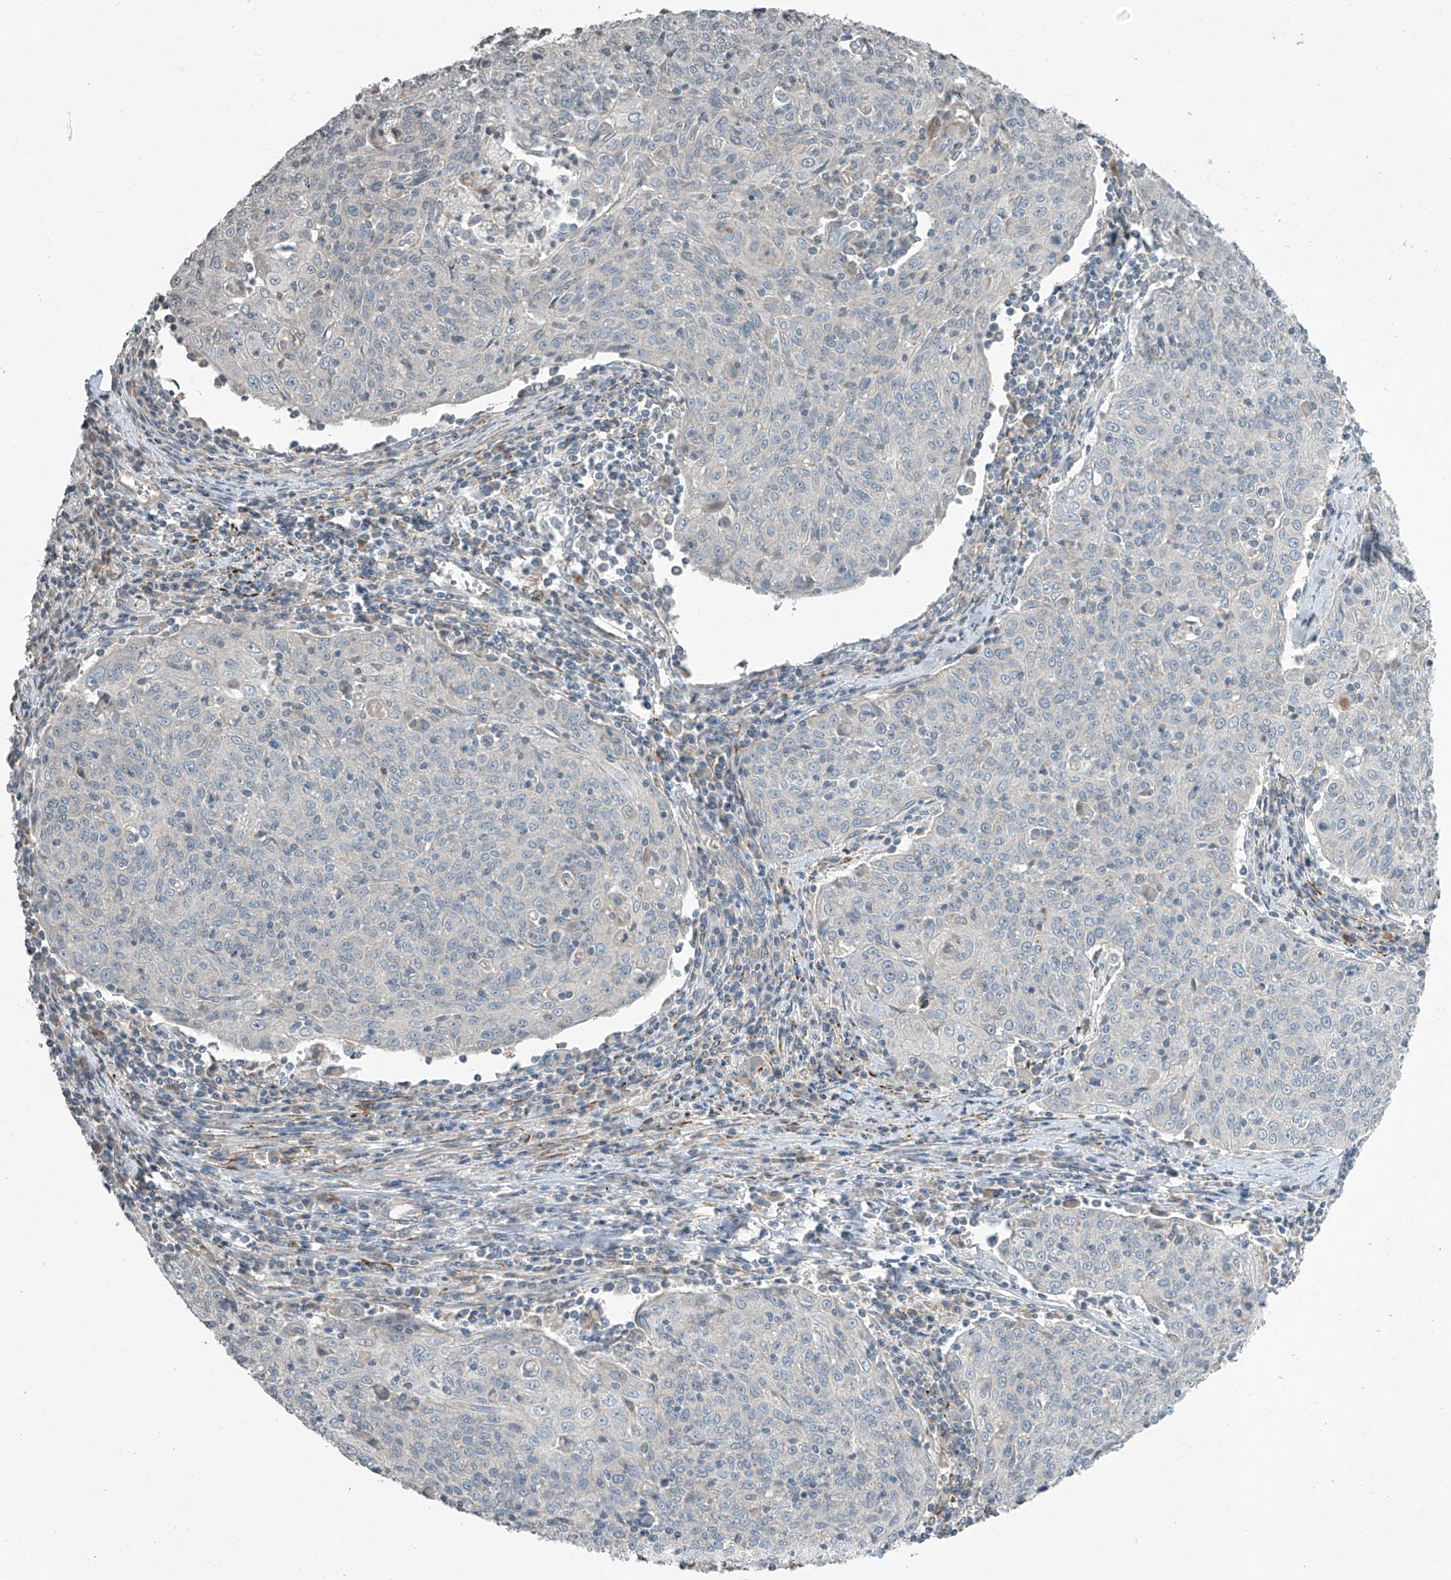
{"staining": {"intensity": "negative", "quantity": "none", "location": "none"}, "tissue": "cervical cancer", "cell_type": "Tumor cells", "image_type": "cancer", "snomed": [{"axis": "morphology", "description": "Squamous cell carcinoma, NOS"}, {"axis": "topography", "description": "Cervix"}], "caption": "An immunohistochemistry photomicrograph of cervical squamous cell carcinoma is shown. There is no staining in tumor cells of cervical squamous cell carcinoma.", "gene": "HOXA11", "patient": {"sex": "female", "age": 48}}